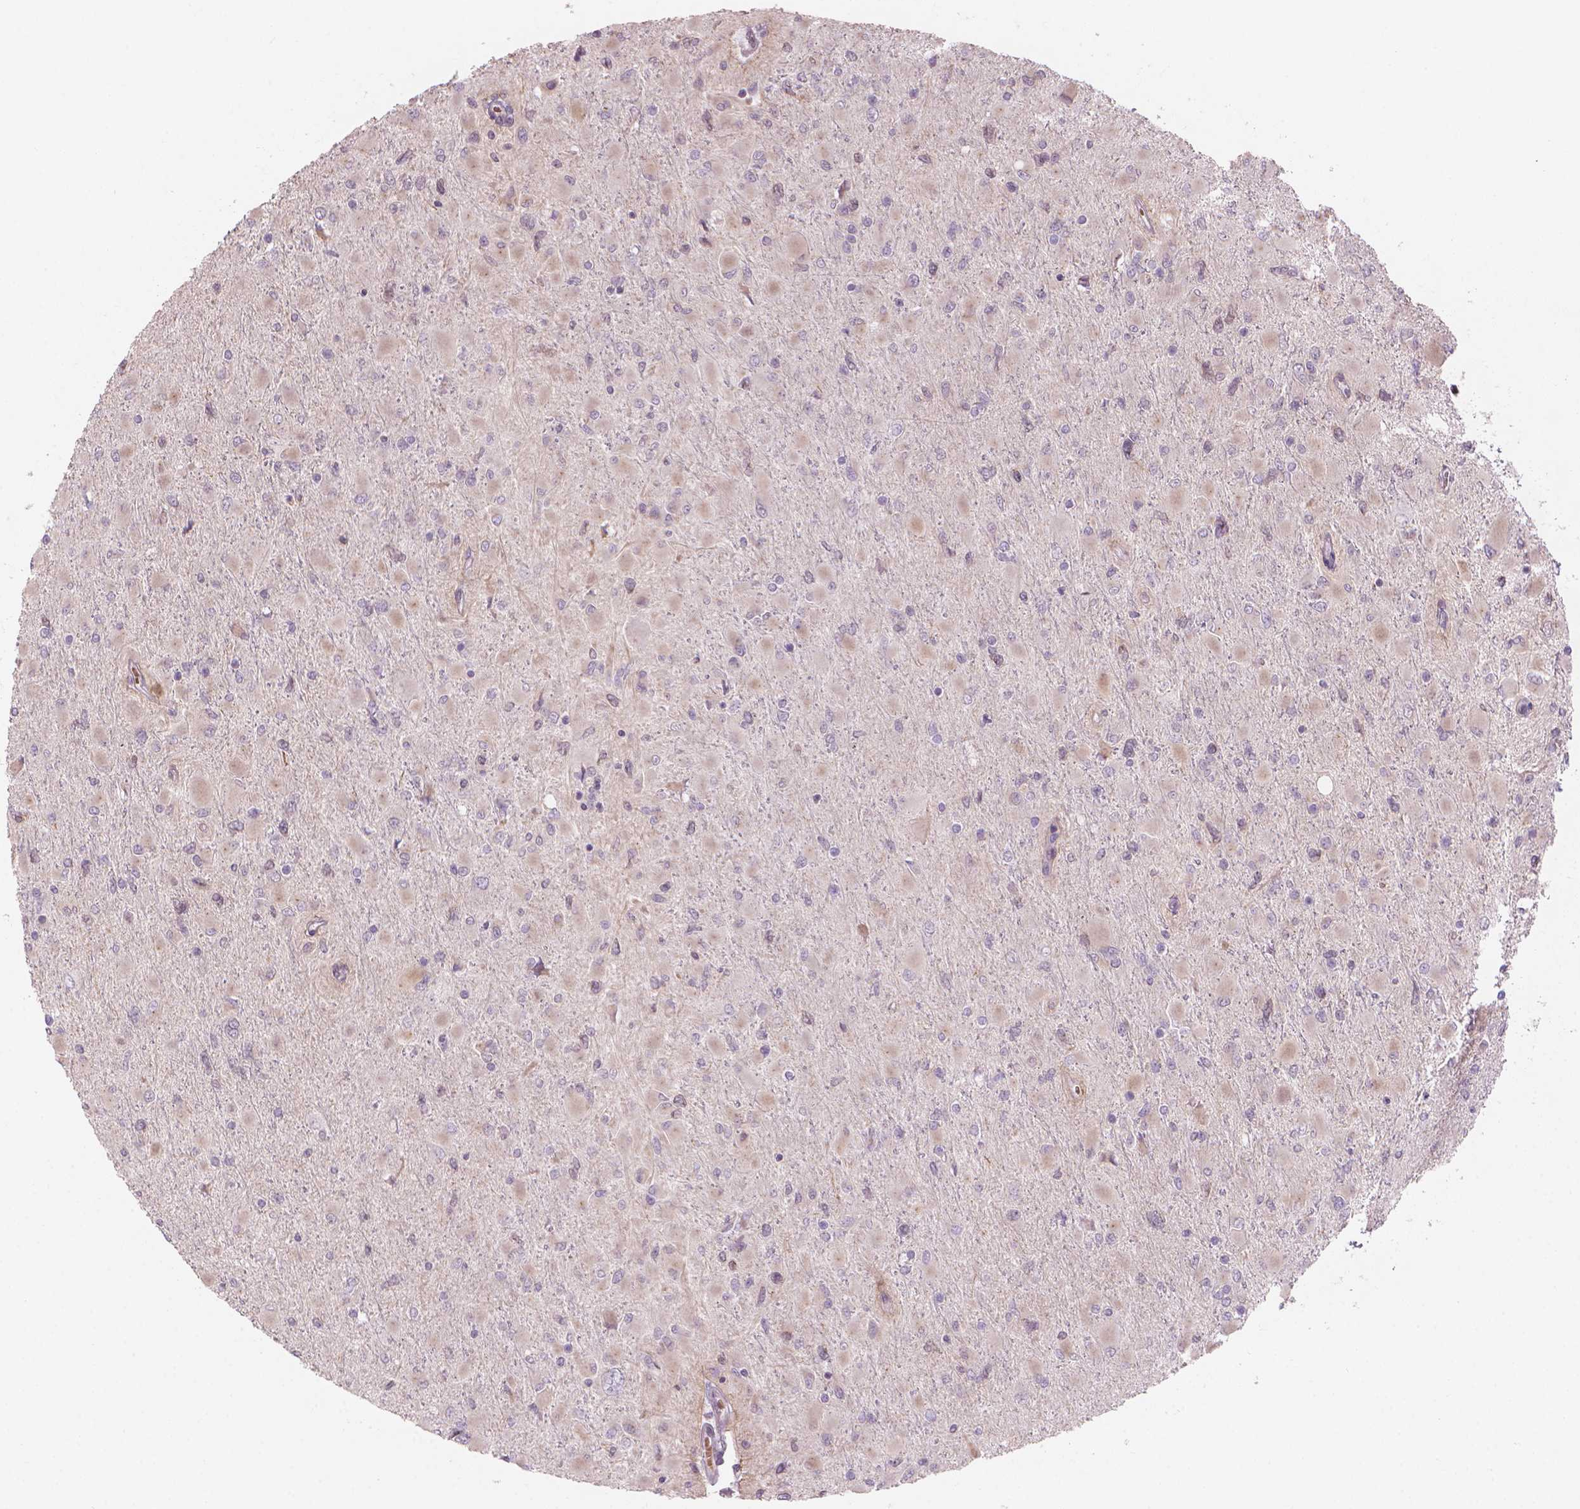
{"staining": {"intensity": "negative", "quantity": "none", "location": "none"}, "tissue": "glioma", "cell_type": "Tumor cells", "image_type": "cancer", "snomed": [{"axis": "morphology", "description": "Glioma, malignant, High grade"}, {"axis": "topography", "description": "Cerebral cortex"}], "caption": "Protein analysis of glioma demonstrates no significant expression in tumor cells.", "gene": "IFFO1", "patient": {"sex": "female", "age": 36}}